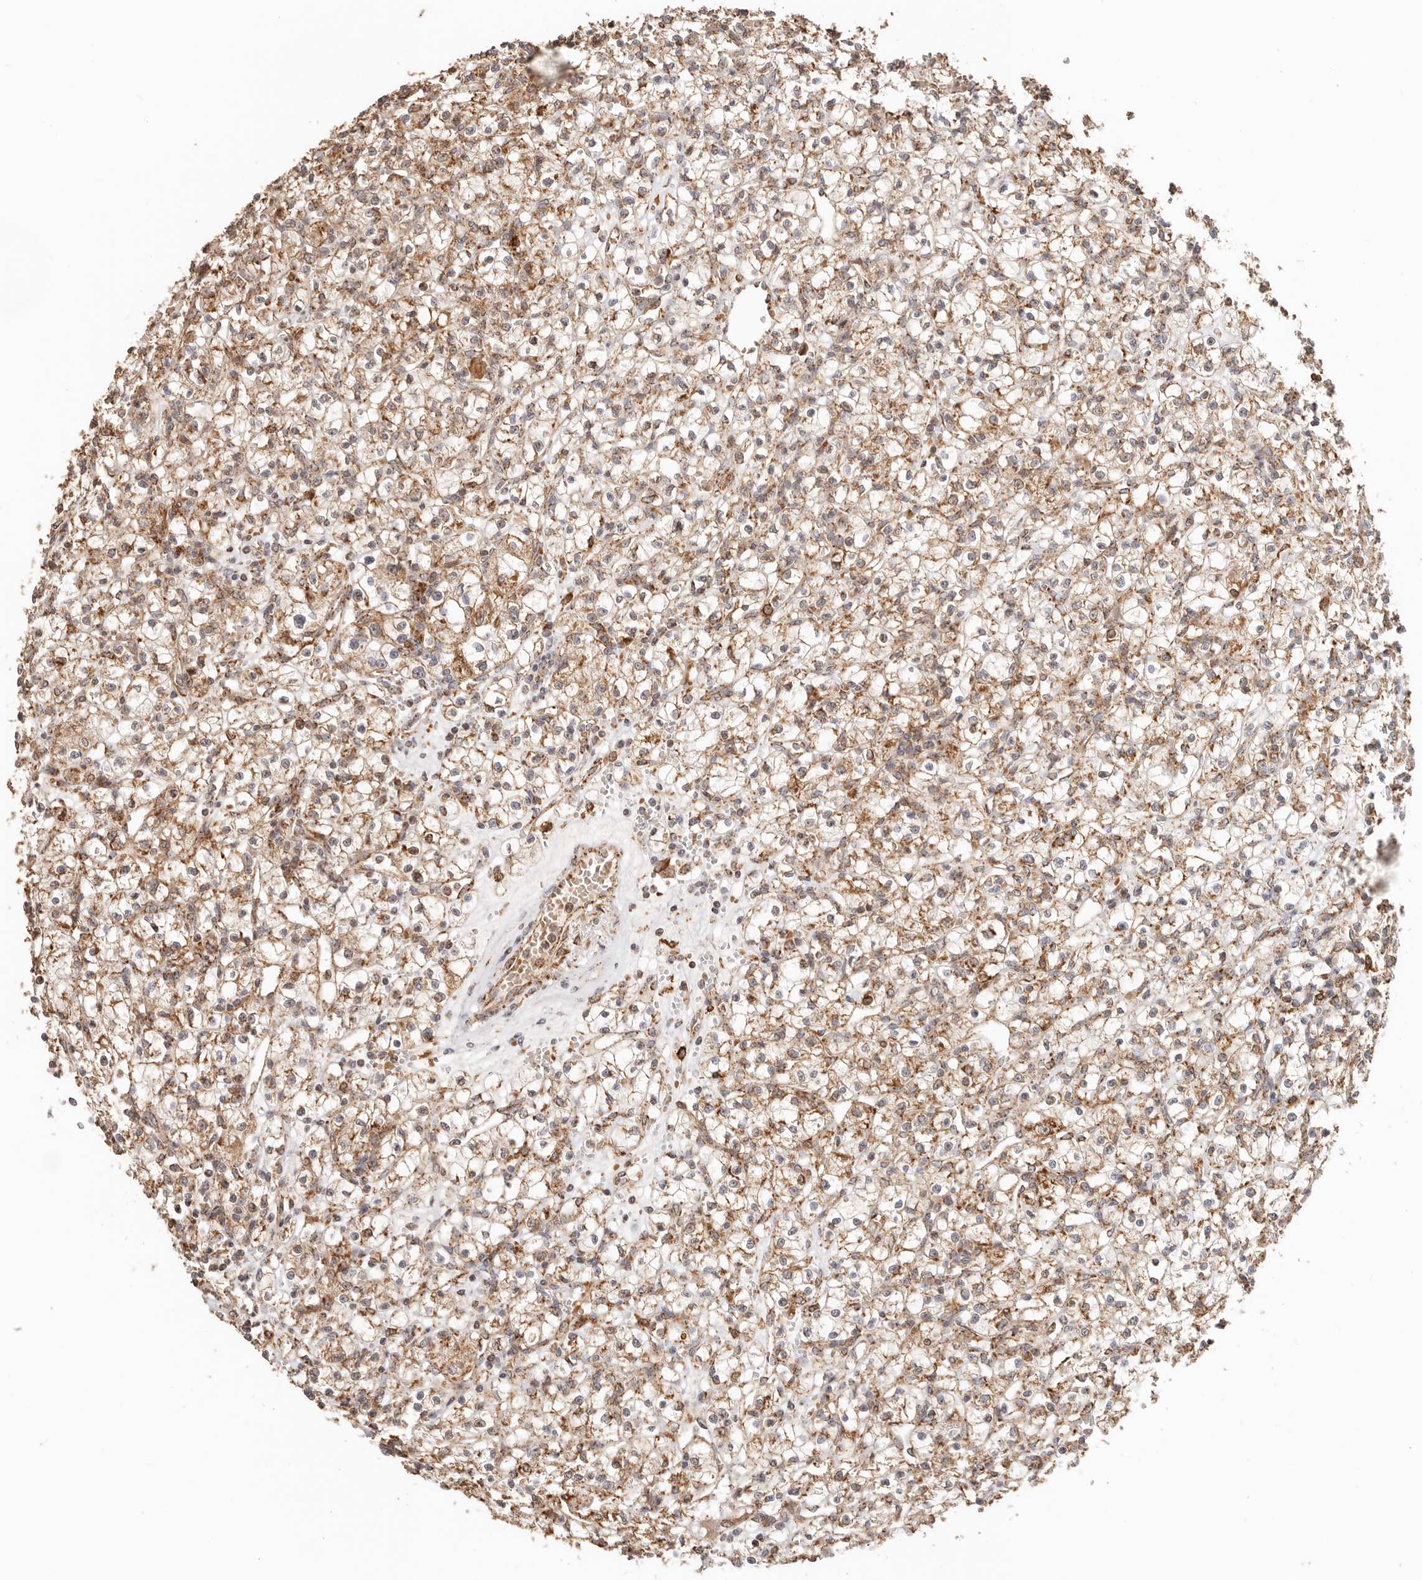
{"staining": {"intensity": "moderate", "quantity": ">75%", "location": "cytoplasmic/membranous"}, "tissue": "renal cancer", "cell_type": "Tumor cells", "image_type": "cancer", "snomed": [{"axis": "morphology", "description": "Adenocarcinoma, NOS"}, {"axis": "topography", "description": "Kidney"}], "caption": "Immunohistochemistry of renal cancer shows medium levels of moderate cytoplasmic/membranous staining in about >75% of tumor cells.", "gene": "NDUFB11", "patient": {"sex": "female", "age": 59}}